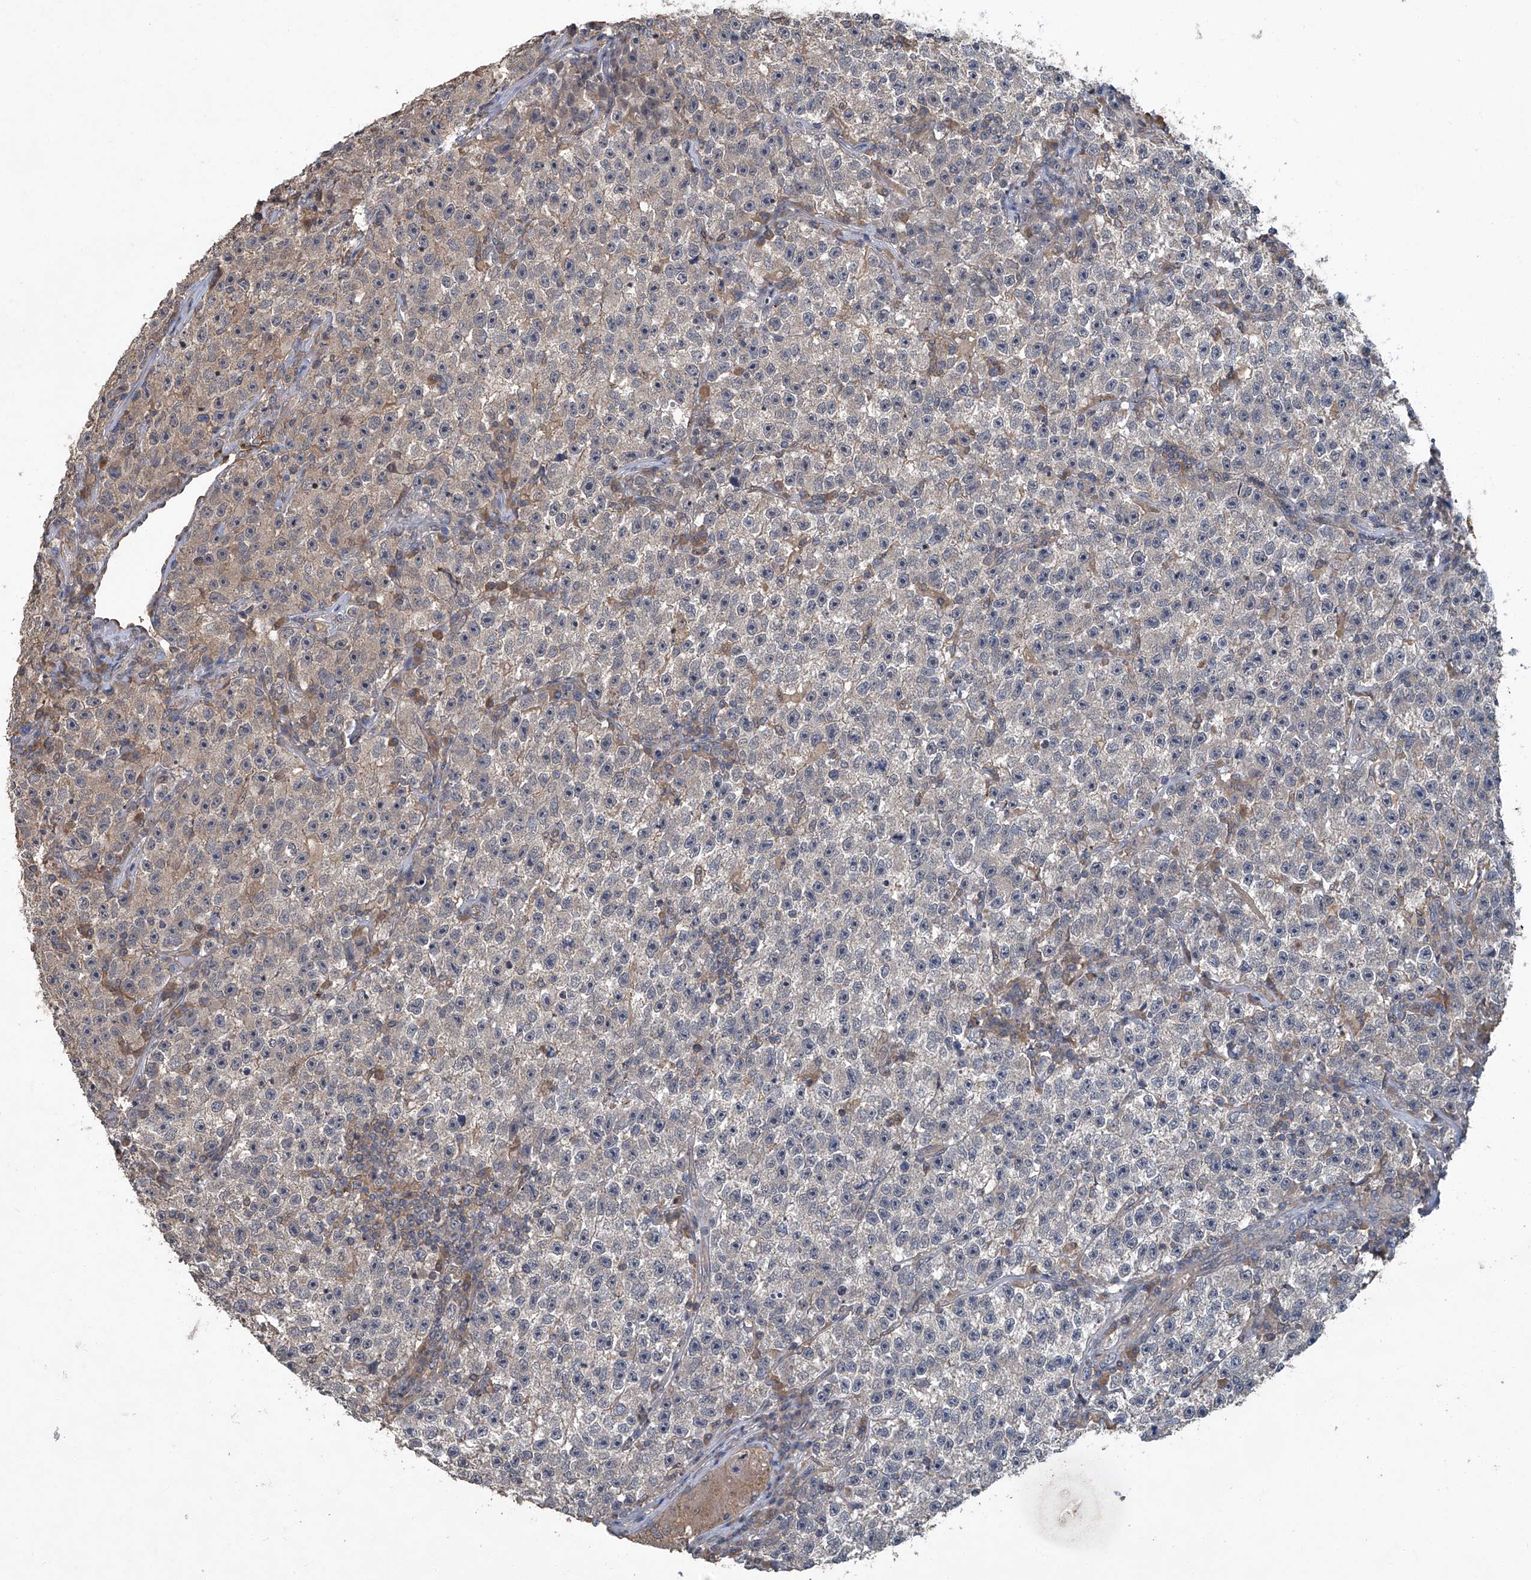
{"staining": {"intensity": "weak", "quantity": "<25%", "location": "cytoplasmic/membranous"}, "tissue": "testis cancer", "cell_type": "Tumor cells", "image_type": "cancer", "snomed": [{"axis": "morphology", "description": "Seminoma, NOS"}, {"axis": "topography", "description": "Testis"}], "caption": "Testis cancer (seminoma) was stained to show a protein in brown. There is no significant expression in tumor cells. (DAB (3,3'-diaminobenzidine) IHC with hematoxylin counter stain).", "gene": "ANKRD34A", "patient": {"sex": "male", "age": 22}}